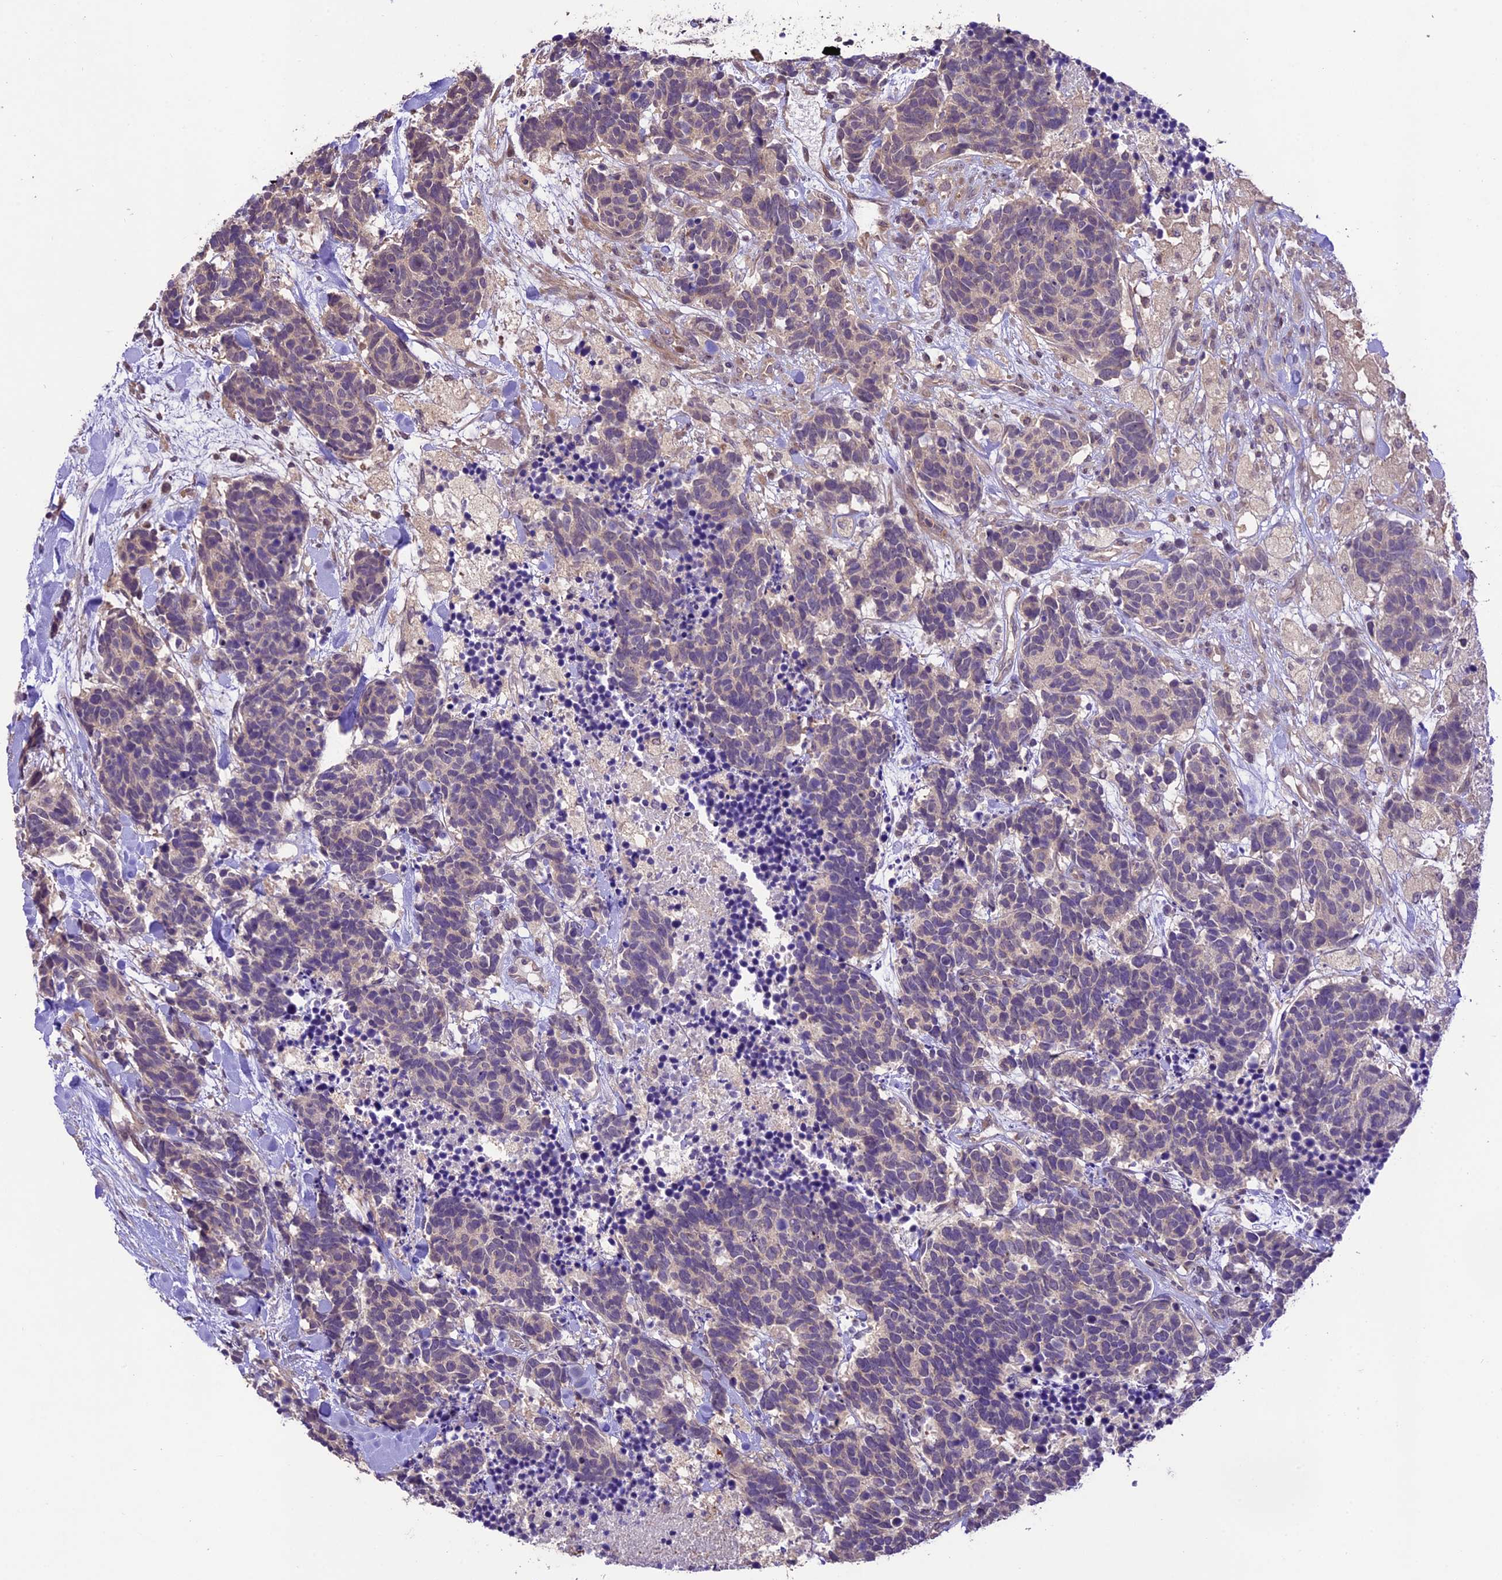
{"staining": {"intensity": "weak", "quantity": ">75%", "location": "cytoplasmic/membranous"}, "tissue": "carcinoid", "cell_type": "Tumor cells", "image_type": "cancer", "snomed": [{"axis": "morphology", "description": "Carcinoma, NOS"}, {"axis": "morphology", "description": "Carcinoid, malignant, NOS"}, {"axis": "topography", "description": "Prostate"}], "caption": "Human carcinoma stained for a protein (brown) displays weak cytoplasmic/membranous positive staining in approximately >75% of tumor cells.", "gene": "DGKH", "patient": {"sex": "male", "age": 57}}